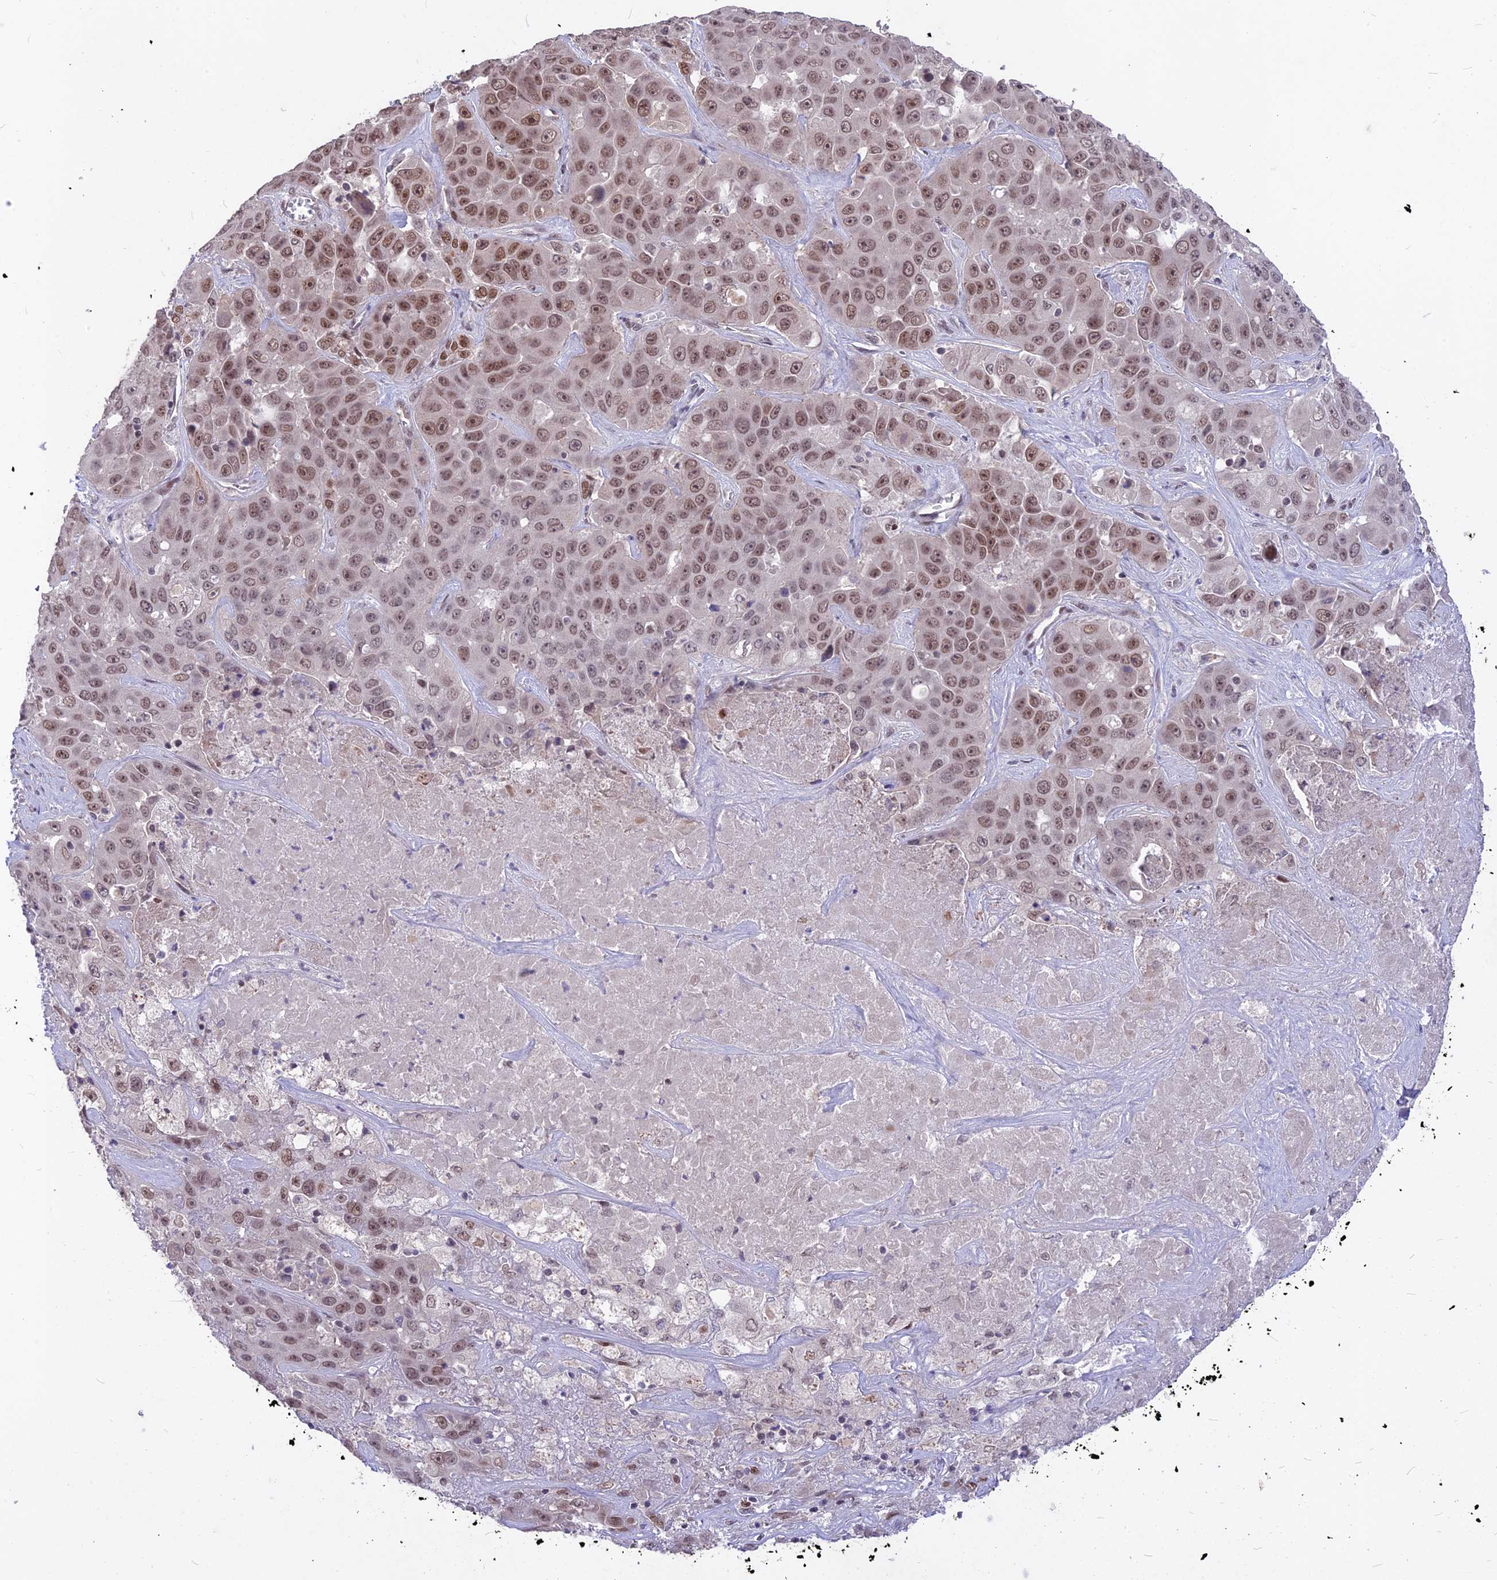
{"staining": {"intensity": "moderate", "quantity": ">75%", "location": "nuclear"}, "tissue": "liver cancer", "cell_type": "Tumor cells", "image_type": "cancer", "snomed": [{"axis": "morphology", "description": "Cholangiocarcinoma"}, {"axis": "topography", "description": "Liver"}], "caption": "This image reveals liver cholangiocarcinoma stained with immunohistochemistry to label a protein in brown. The nuclear of tumor cells show moderate positivity for the protein. Nuclei are counter-stained blue.", "gene": "DIS3", "patient": {"sex": "female", "age": 52}}